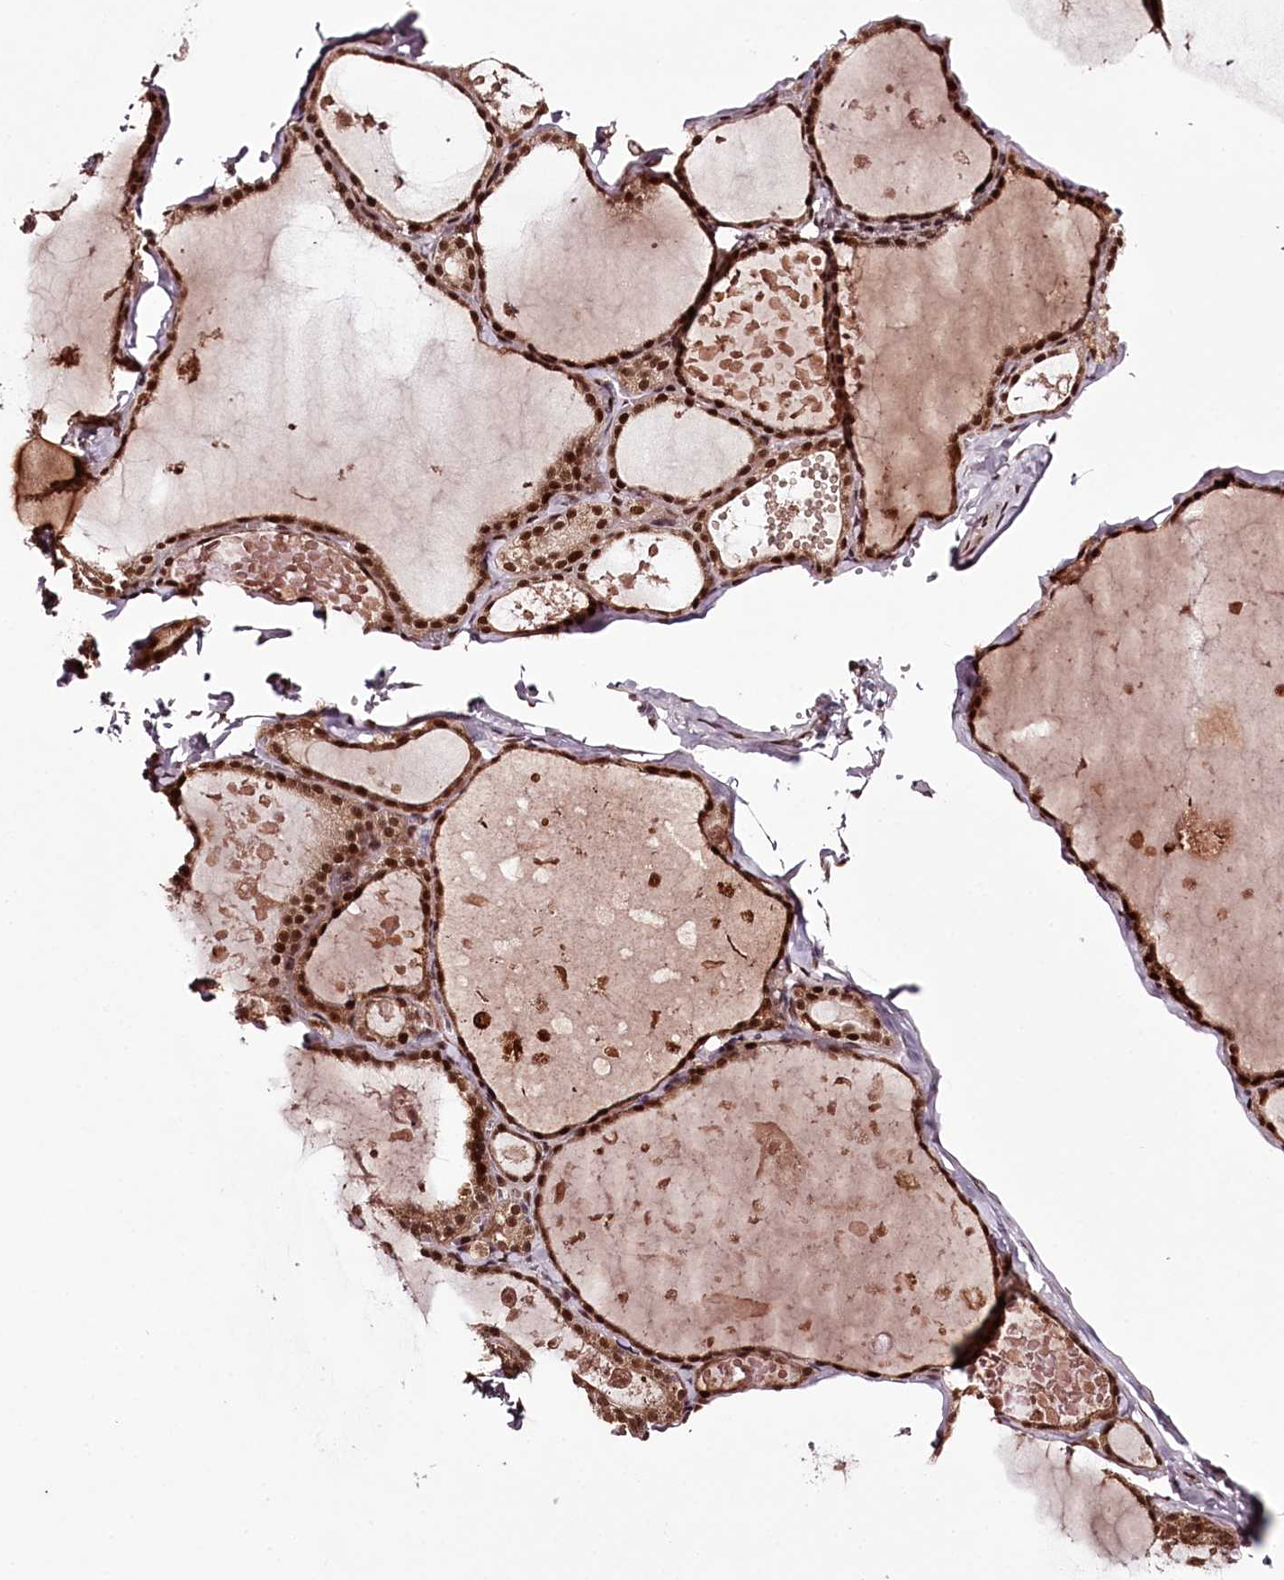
{"staining": {"intensity": "strong", "quantity": ">75%", "location": "cytoplasmic/membranous,nuclear"}, "tissue": "thyroid gland", "cell_type": "Glandular cells", "image_type": "normal", "snomed": [{"axis": "morphology", "description": "Normal tissue, NOS"}, {"axis": "topography", "description": "Thyroid gland"}], "caption": "The immunohistochemical stain highlights strong cytoplasmic/membranous,nuclear staining in glandular cells of benign thyroid gland. The protein of interest is stained brown, and the nuclei are stained in blue (DAB IHC with brightfield microscopy, high magnification).", "gene": "TTC33", "patient": {"sex": "male", "age": 56}}